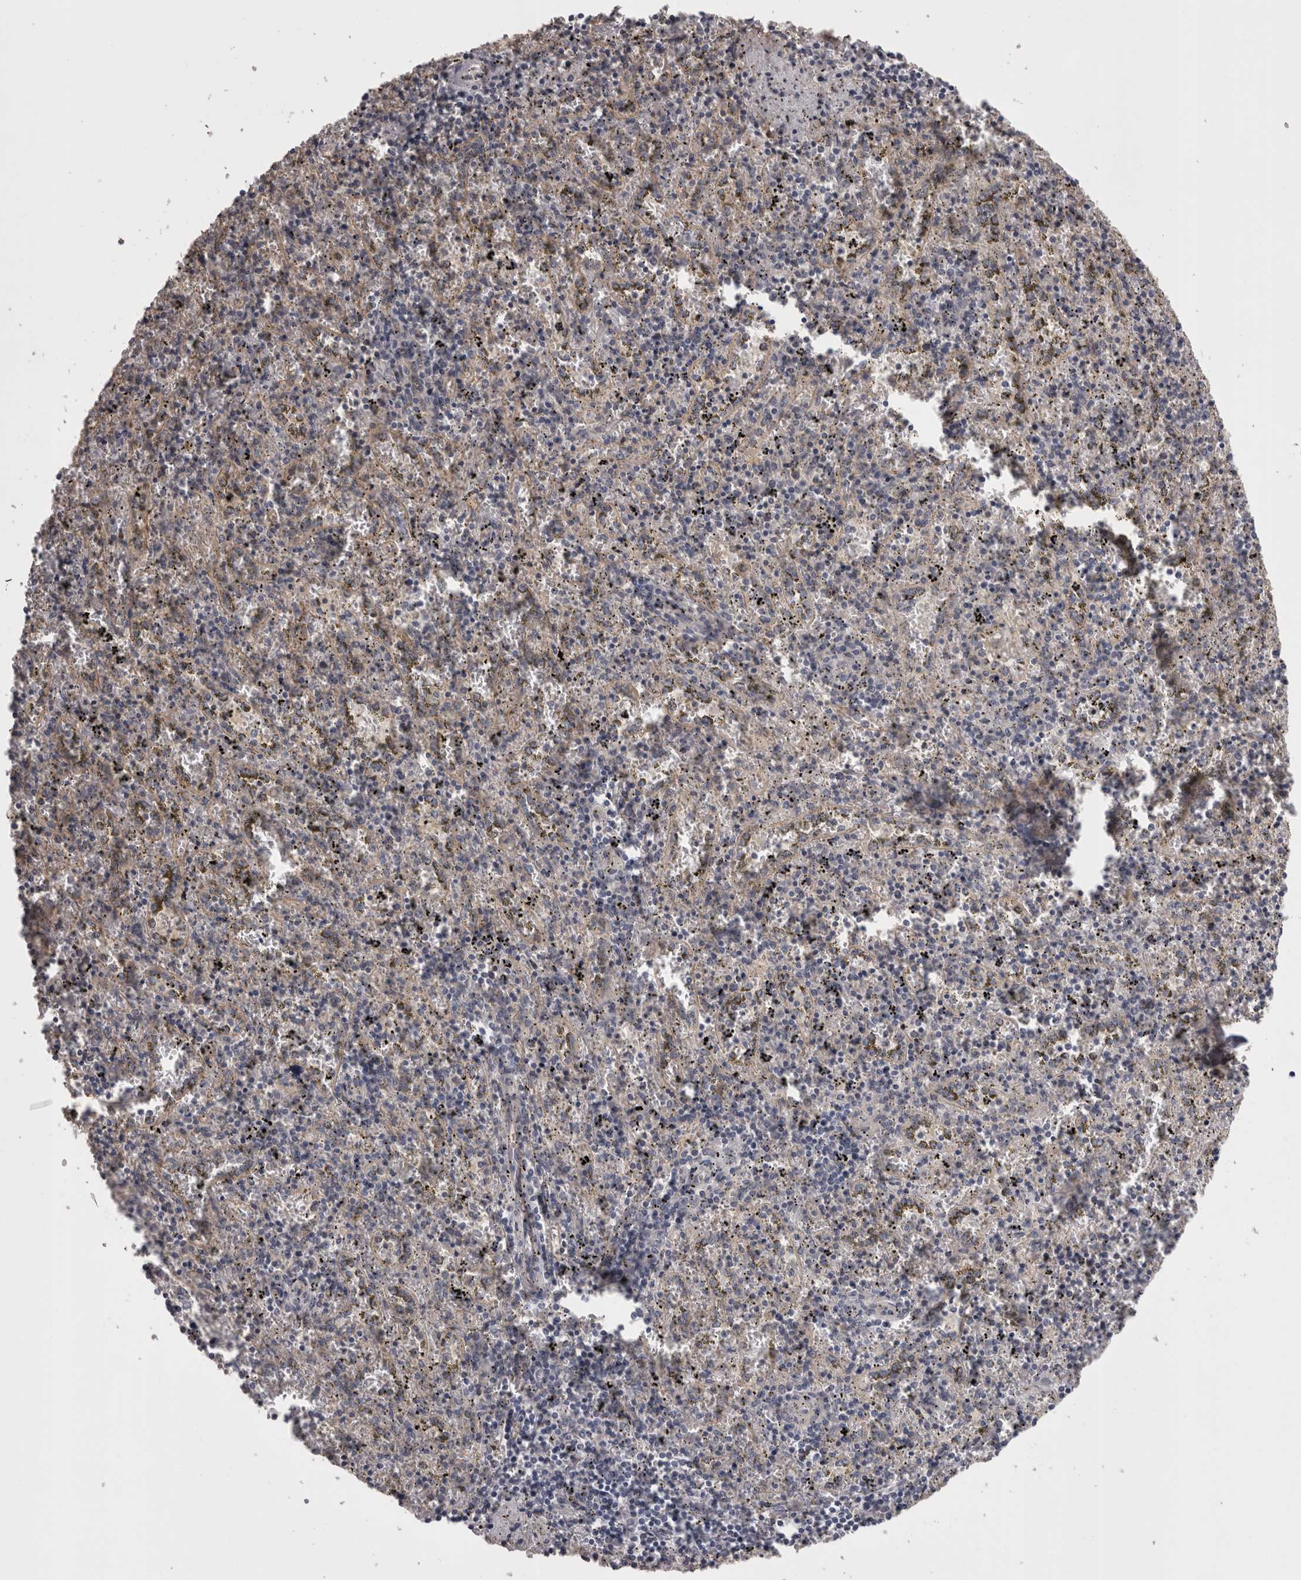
{"staining": {"intensity": "negative", "quantity": "none", "location": "none"}, "tissue": "spleen", "cell_type": "Cells in red pulp", "image_type": "normal", "snomed": [{"axis": "morphology", "description": "Normal tissue, NOS"}, {"axis": "topography", "description": "Spleen"}], "caption": "High power microscopy micrograph of an immunohistochemistry image of benign spleen, revealing no significant positivity in cells in red pulp.", "gene": "PON3", "patient": {"sex": "male", "age": 11}}